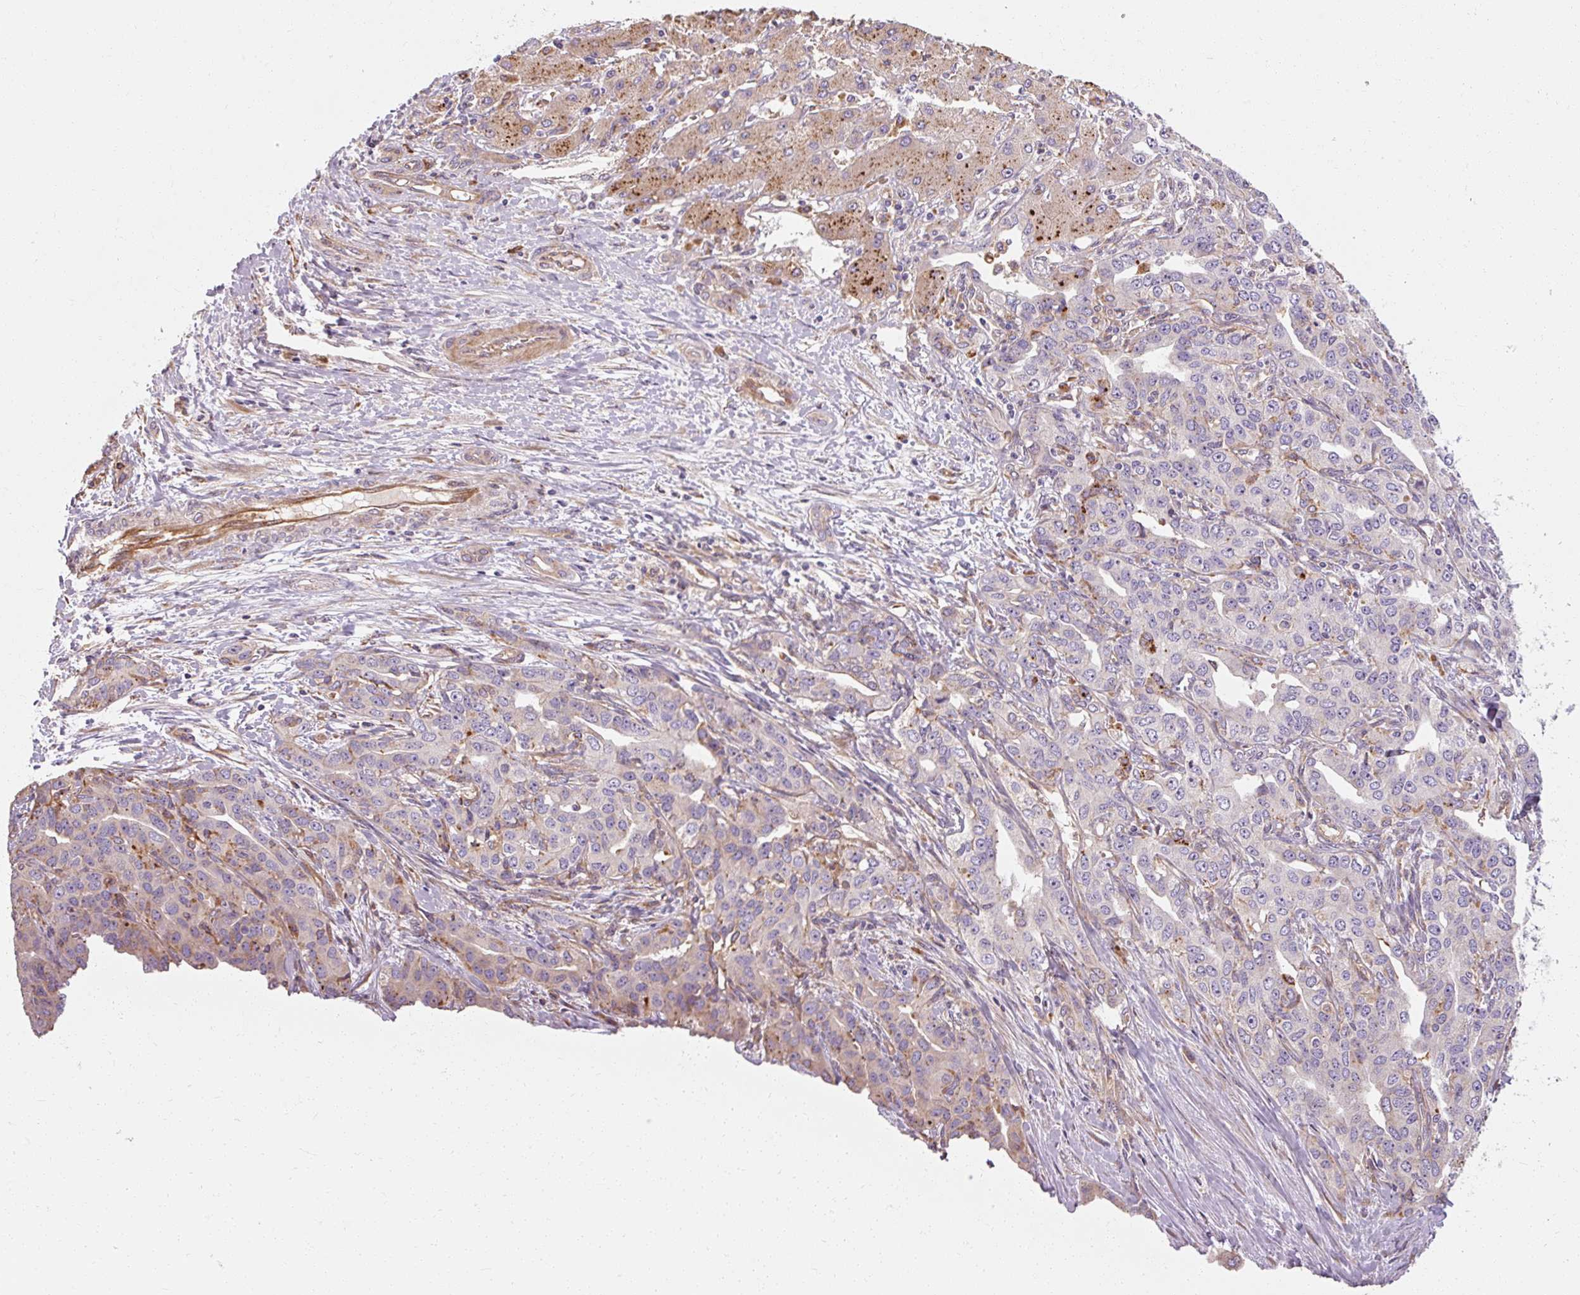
{"staining": {"intensity": "weak", "quantity": "<25%", "location": "cytoplasmic/membranous"}, "tissue": "liver cancer", "cell_type": "Tumor cells", "image_type": "cancer", "snomed": [{"axis": "morphology", "description": "Cholangiocarcinoma"}, {"axis": "topography", "description": "Liver"}], "caption": "There is no significant staining in tumor cells of liver cholangiocarcinoma.", "gene": "TBC1D4", "patient": {"sex": "male", "age": 59}}